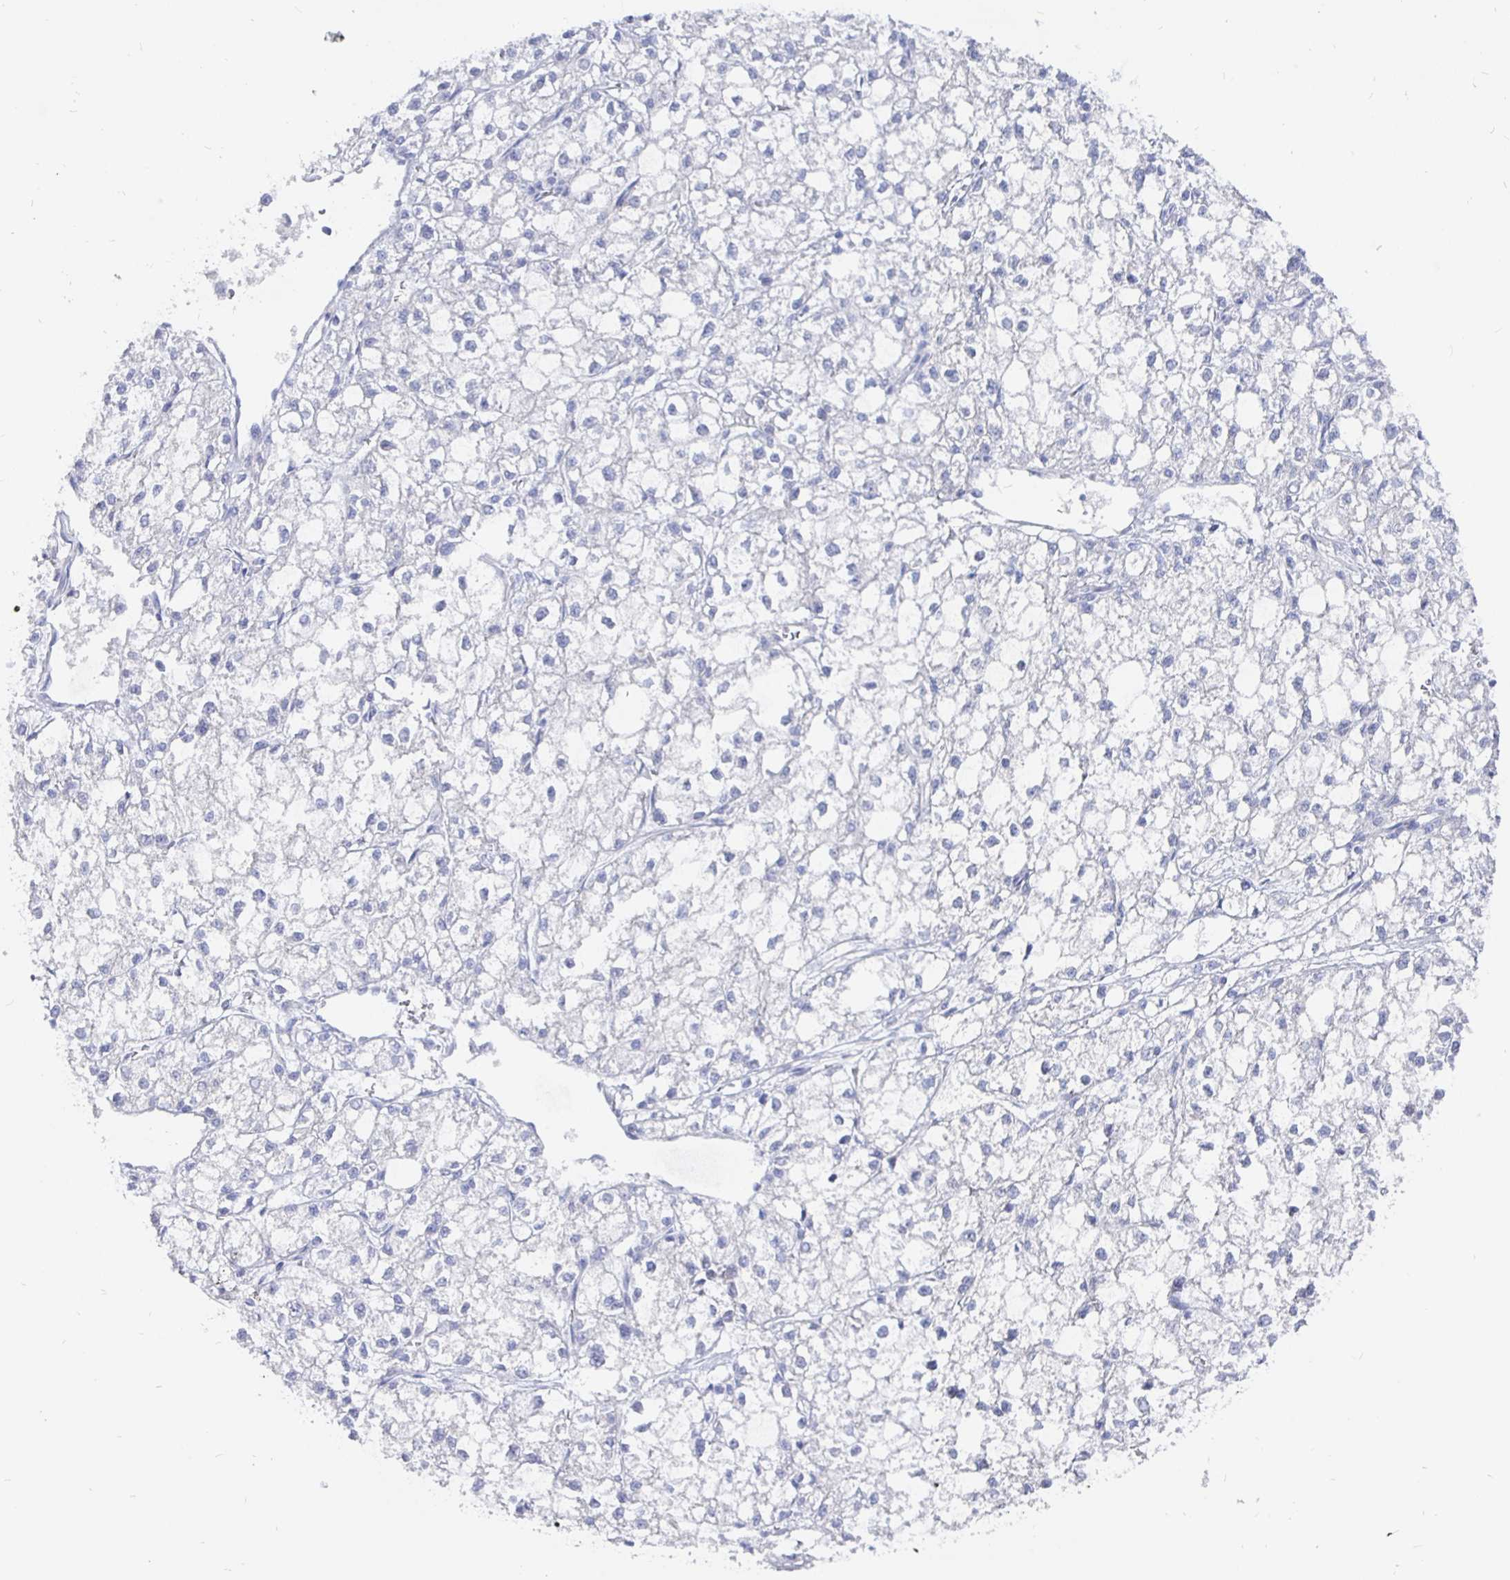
{"staining": {"intensity": "negative", "quantity": "none", "location": "none"}, "tissue": "liver cancer", "cell_type": "Tumor cells", "image_type": "cancer", "snomed": [{"axis": "morphology", "description": "Carcinoma, Hepatocellular, NOS"}, {"axis": "topography", "description": "Liver"}], "caption": "DAB immunohistochemical staining of human liver cancer displays no significant expression in tumor cells.", "gene": "COX16", "patient": {"sex": "female", "age": 43}}